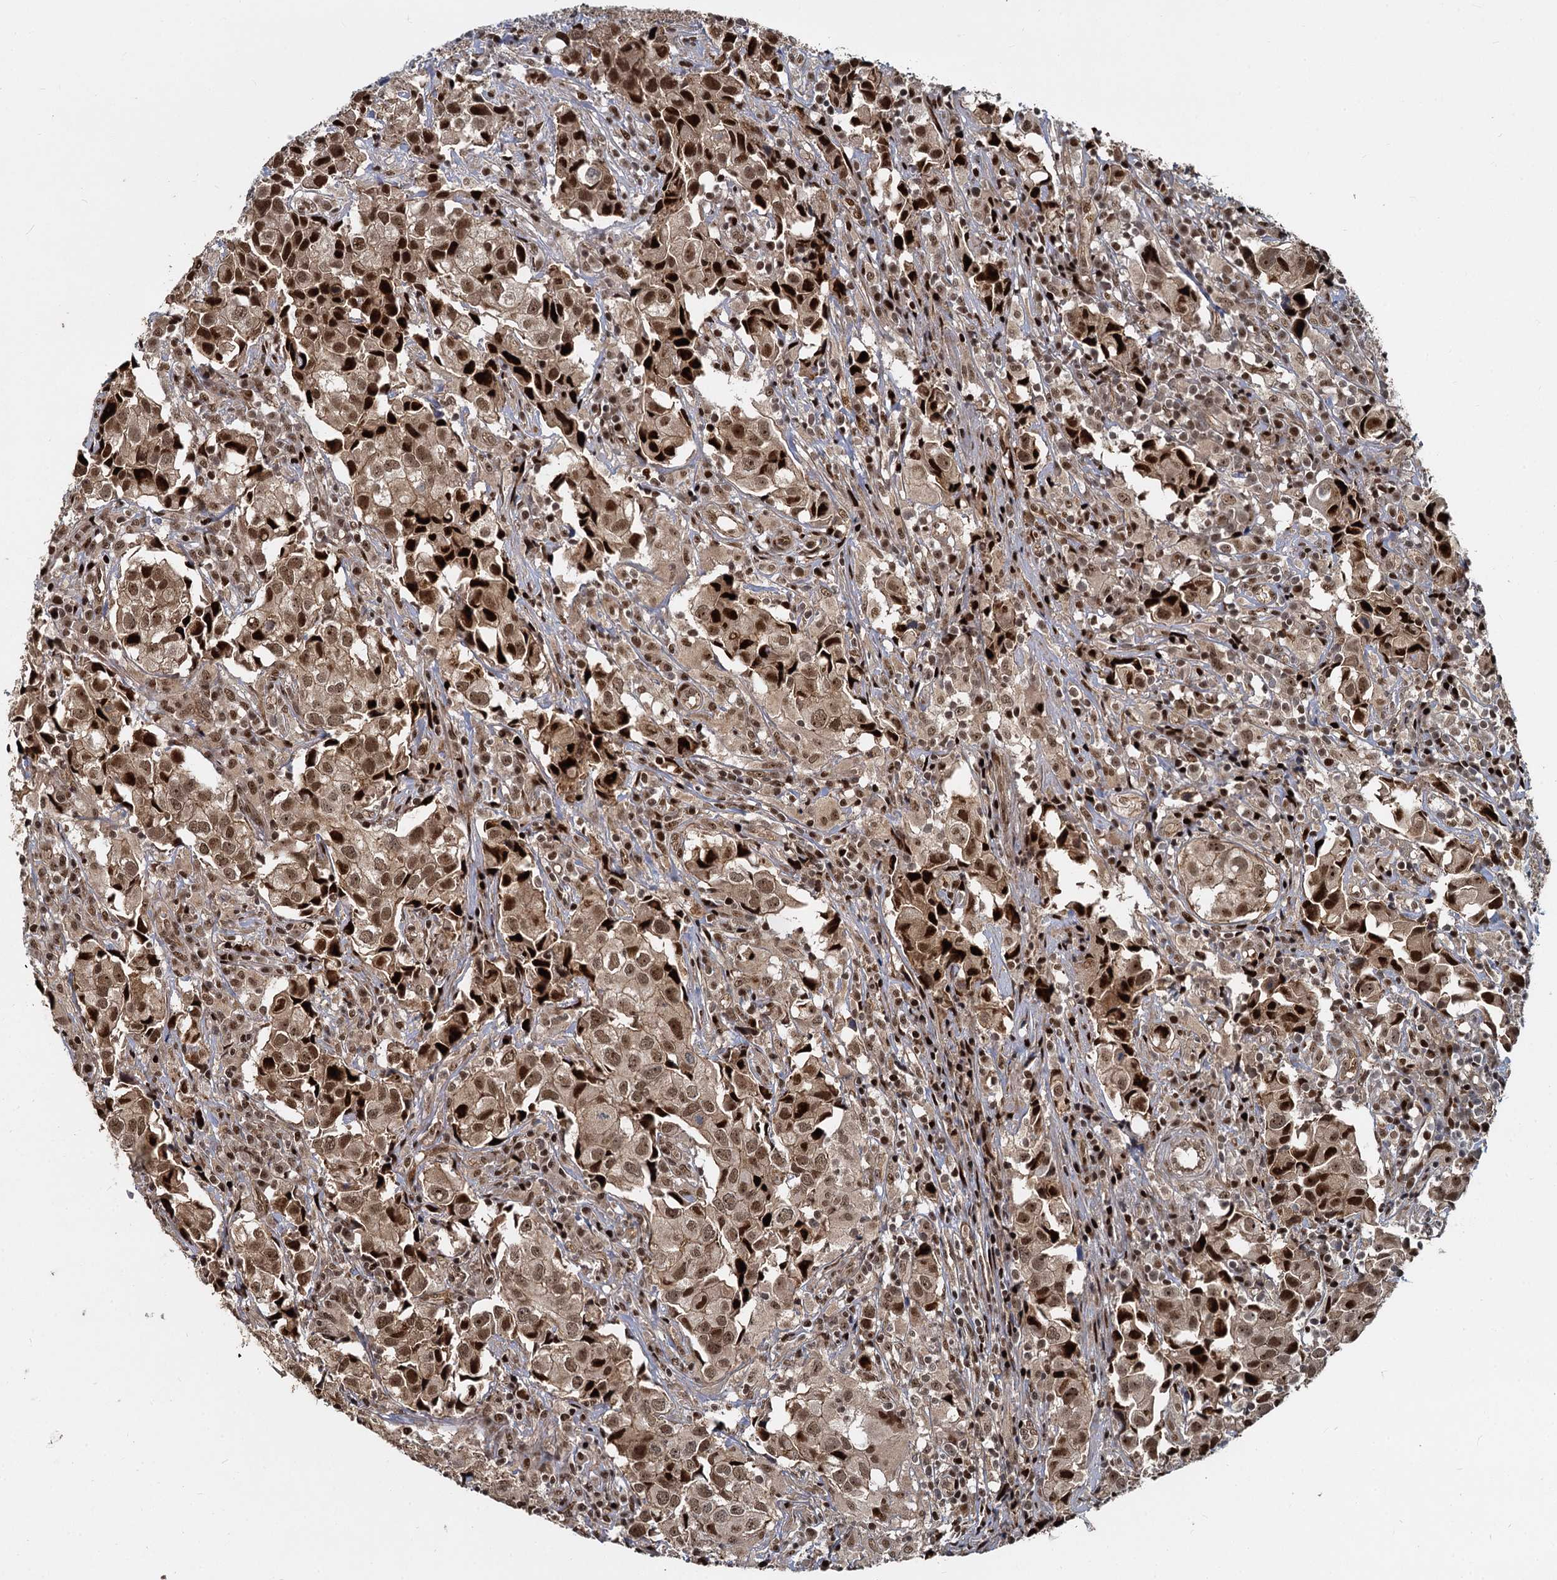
{"staining": {"intensity": "moderate", "quantity": ">75%", "location": "nuclear"}, "tissue": "urothelial cancer", "cell_type": "Tumor cells", "image_type": "cancer", "snomed": [{"axis": "morphology", "description": "Urothelial carcinoma, High grade"}, {"axis": "topography", "description": "Urinary bladder"}], "caption": "High-magnification brightfield microscopy of high-grade urothelial carcinoma stained with DAB (brown) and counterstained with hematoxylin (blue). tumor cells exhibit moderate nuclear positivity is seen in about>75% of cells.", "gene": "ANKRD49", "patient": {"sex": "female", "age": 75}}